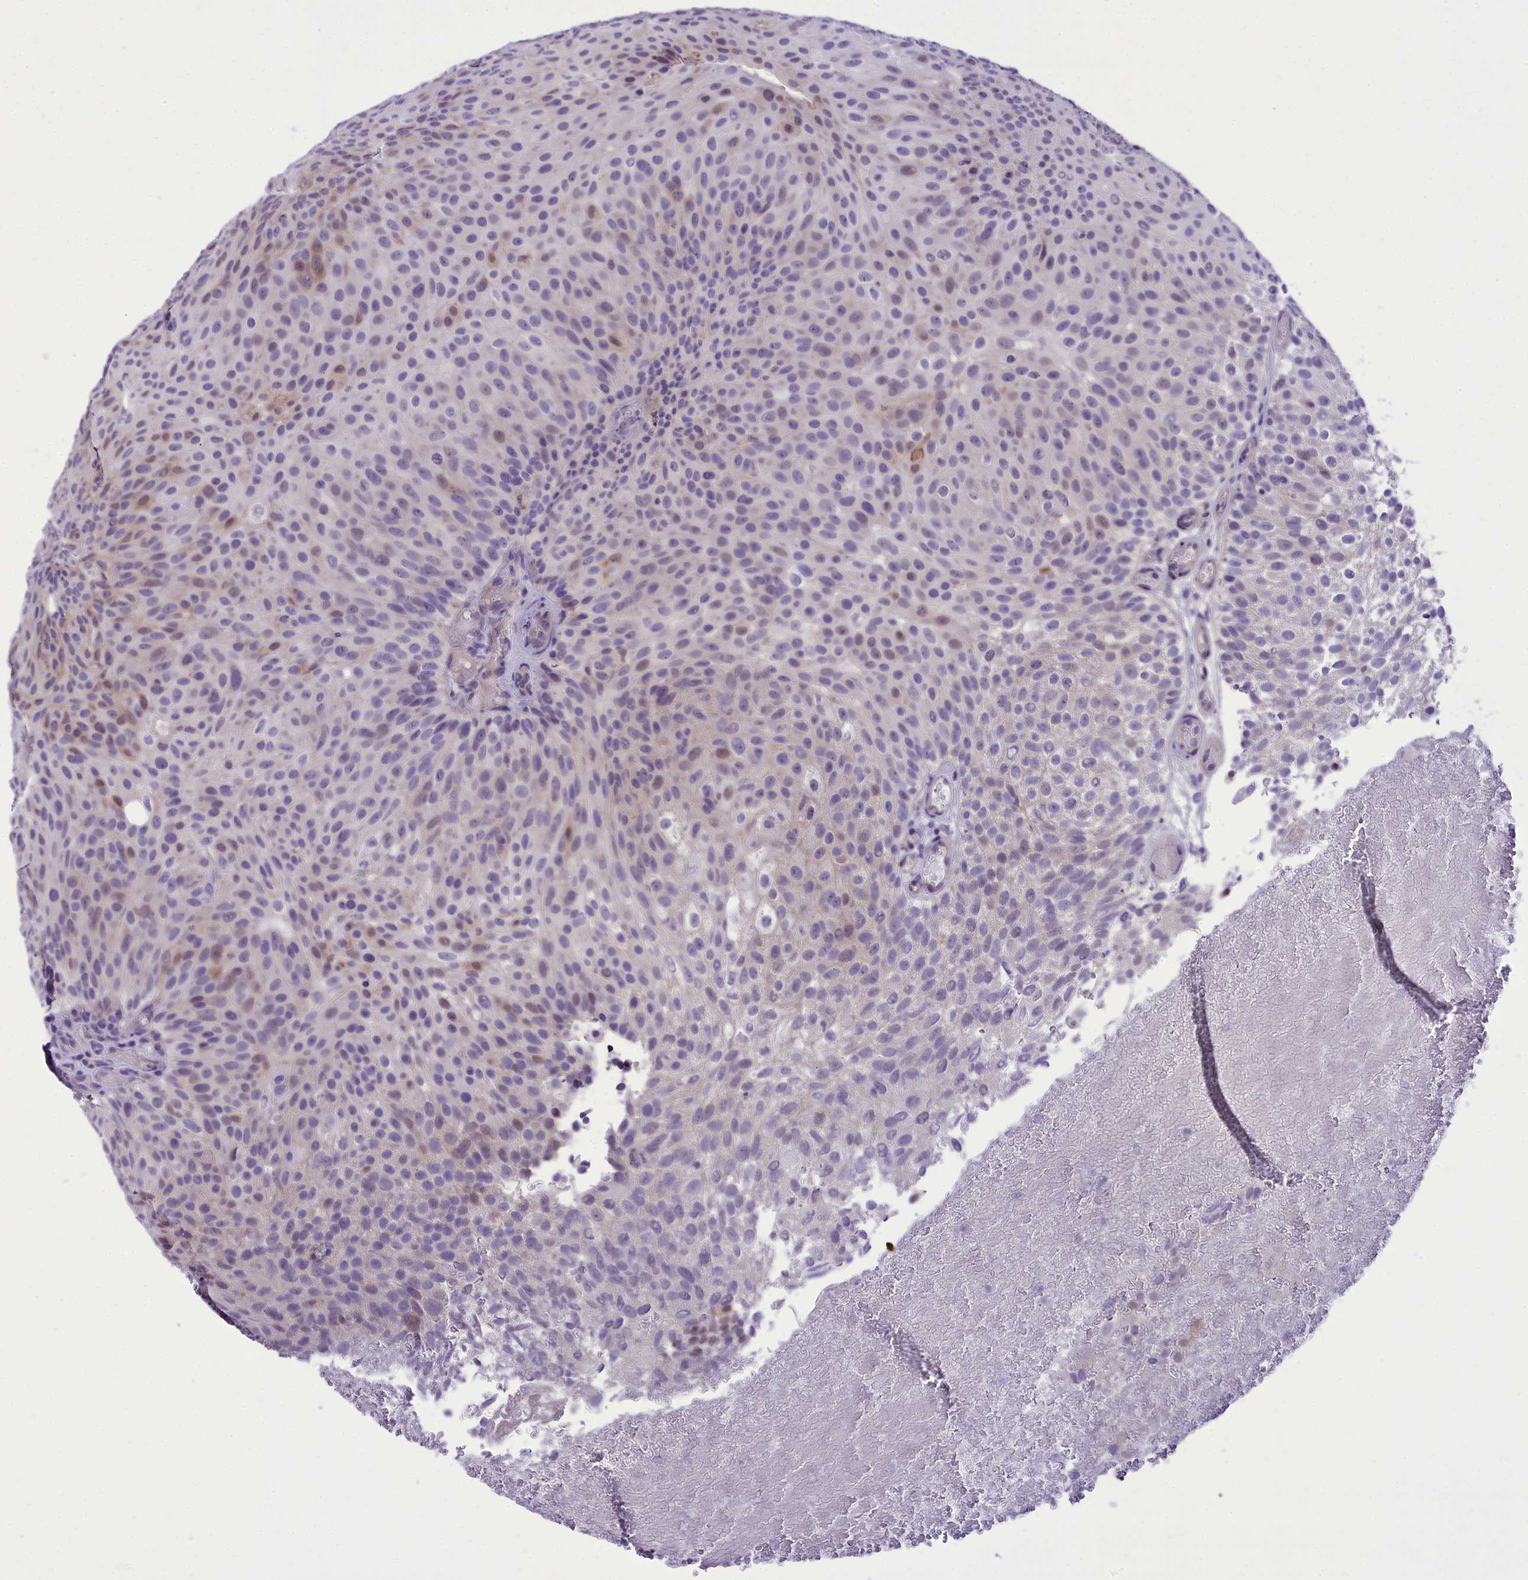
{"staining": {"intensity": "weak", "quantity": "<25%", "location": "nuclear"}, "tissue": "urothelial cancer", "cell_type": "Tumor cells", "image_type": "cancer", "snomed": [{"axis": "morphology", "description": "Urothelial carcinoma, Low grade"}, {"axis": "topography", "description": "Urinary bladder"}], "caption": "The image displays no significant positivity in tumor cells of urothelial carcinoma (low-grade).", "gene": "PRR15", "patient": {"sex": "male", "age": 78}}